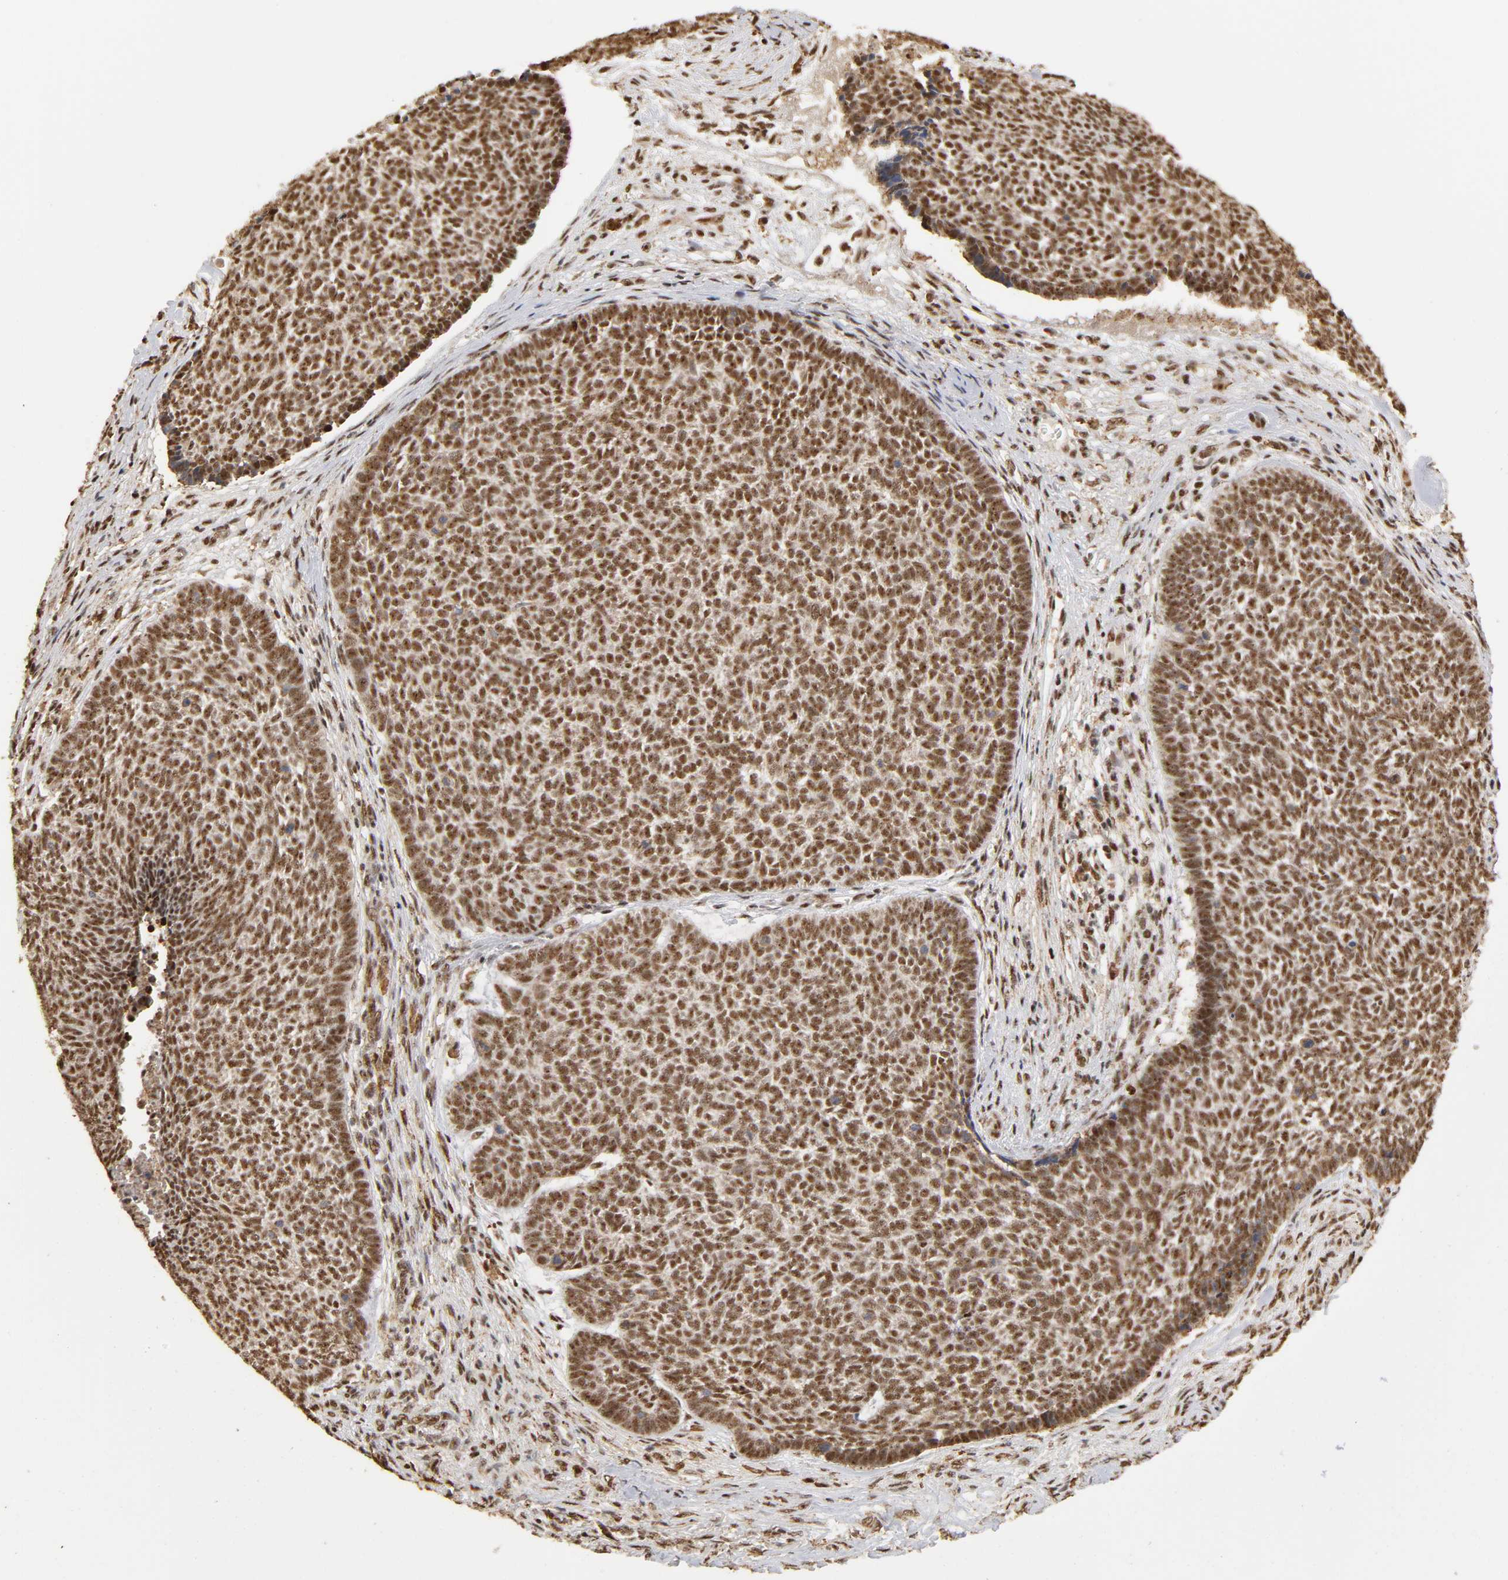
{"staining": {"intensity": "strong", "quantity": ">75%", "location": "nuclear"}, "tissue": "skin cancer", "cell_type": "Tumor cells", "image_type": "cancer", "snomed": [{"axis": "morphology", "description": "Basal cell carcinoma"}, {"axis": "topography", "description": "Skin"}], "caption": "Skin basal cell carcinoma tissue exhibits strong nuclear staining in approximately >75% of tumor cells", "gene": "RNF122", "patient": {"sex": "male", "age": 84}}